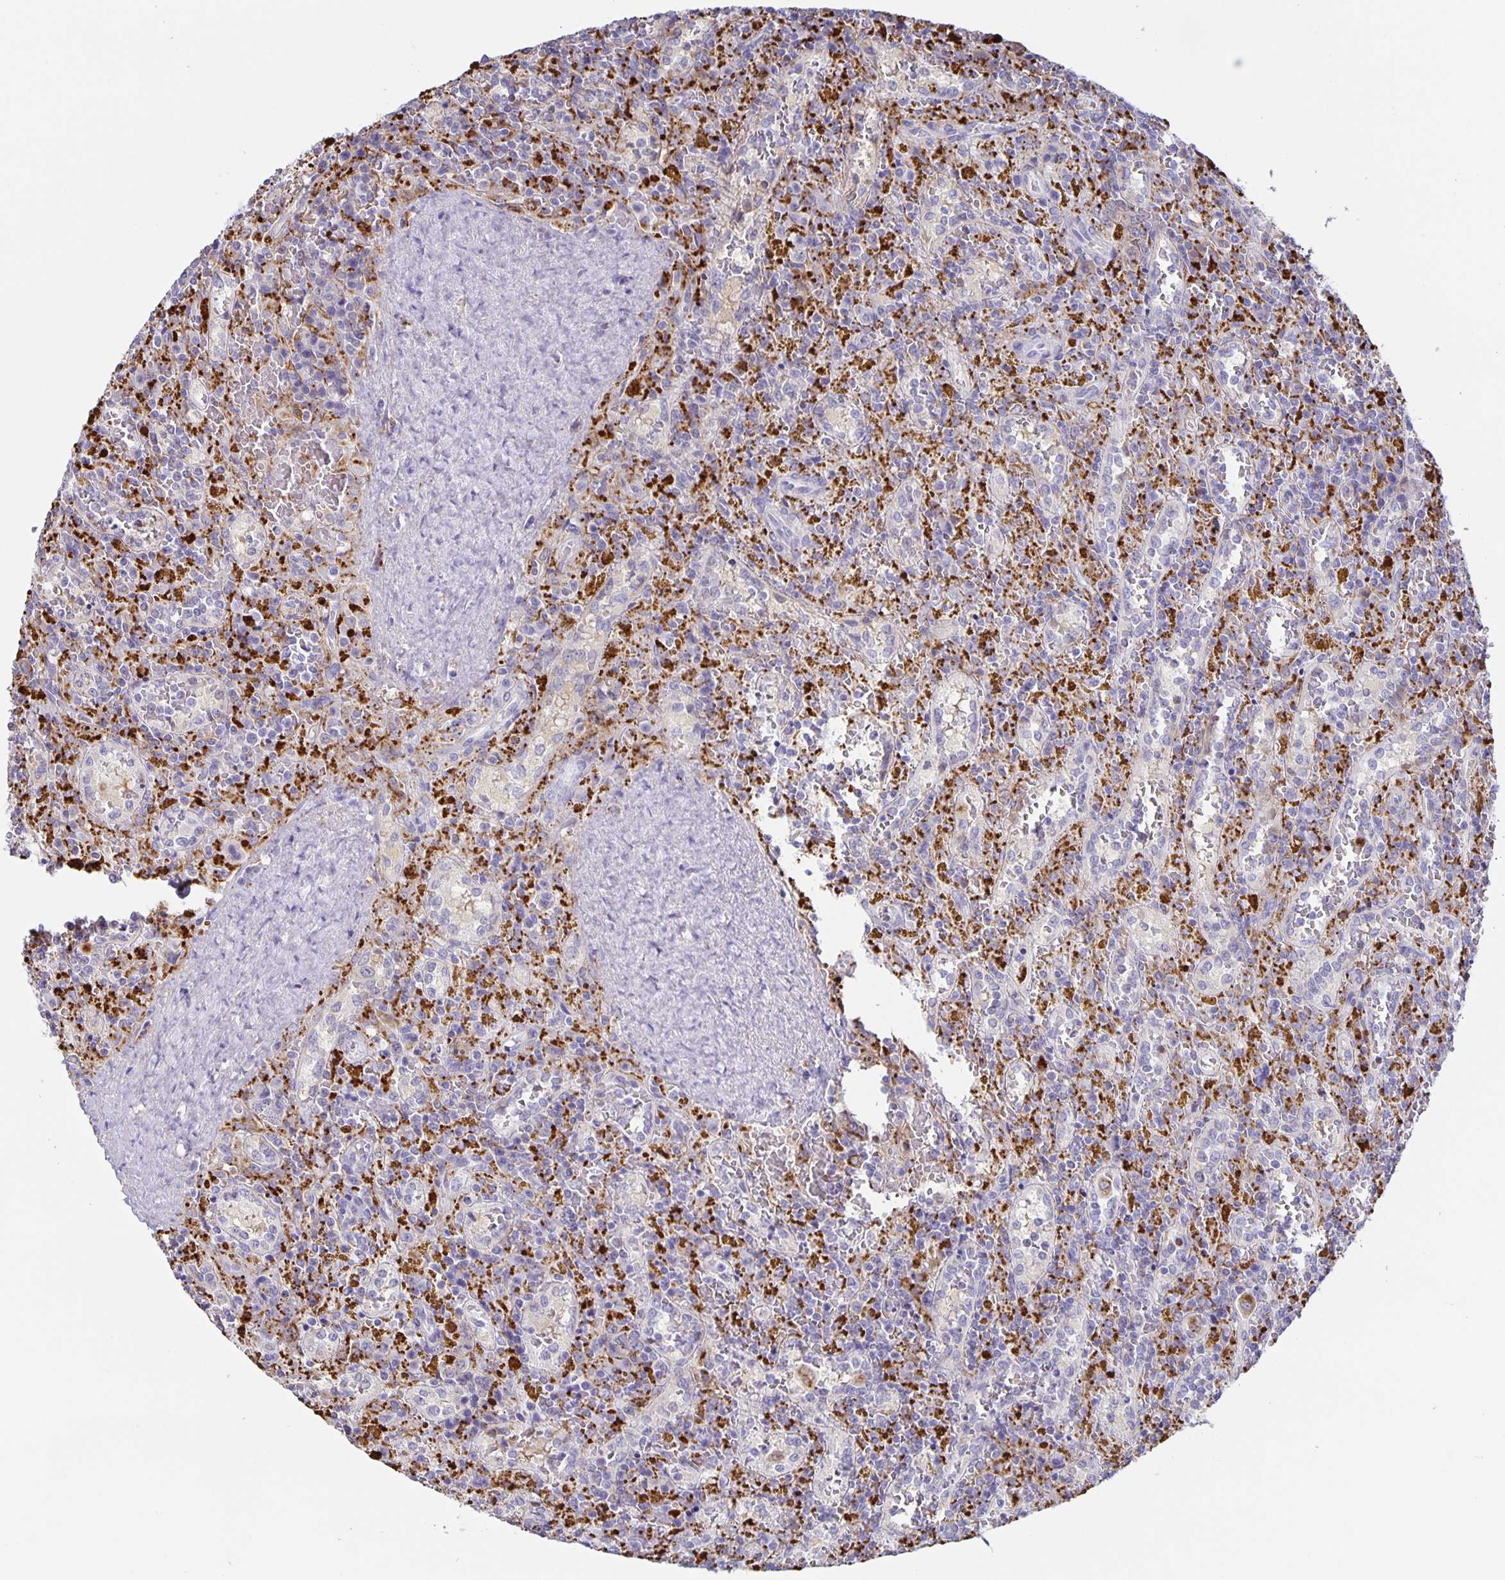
{"staining": {"intensity": "negative", "quantity": "none", "location": "none"}, "tissue": "lymphoma", "cell_type": "Tumor cells", "image_type": "cancer", "snomed": [{"axis": "morphology", "description": "Malignant lymphoma, non-Hodgkin's type, Low grade"}, {"axis": "topography", "description": "Spleen"}], "caption": "Tumor cells are negative for protein expression in human malignant lymphoma, non-Hodgkin's type (low-grade).", "gene": "LIPA", "patient": {"sex": "female", "age": 65}}